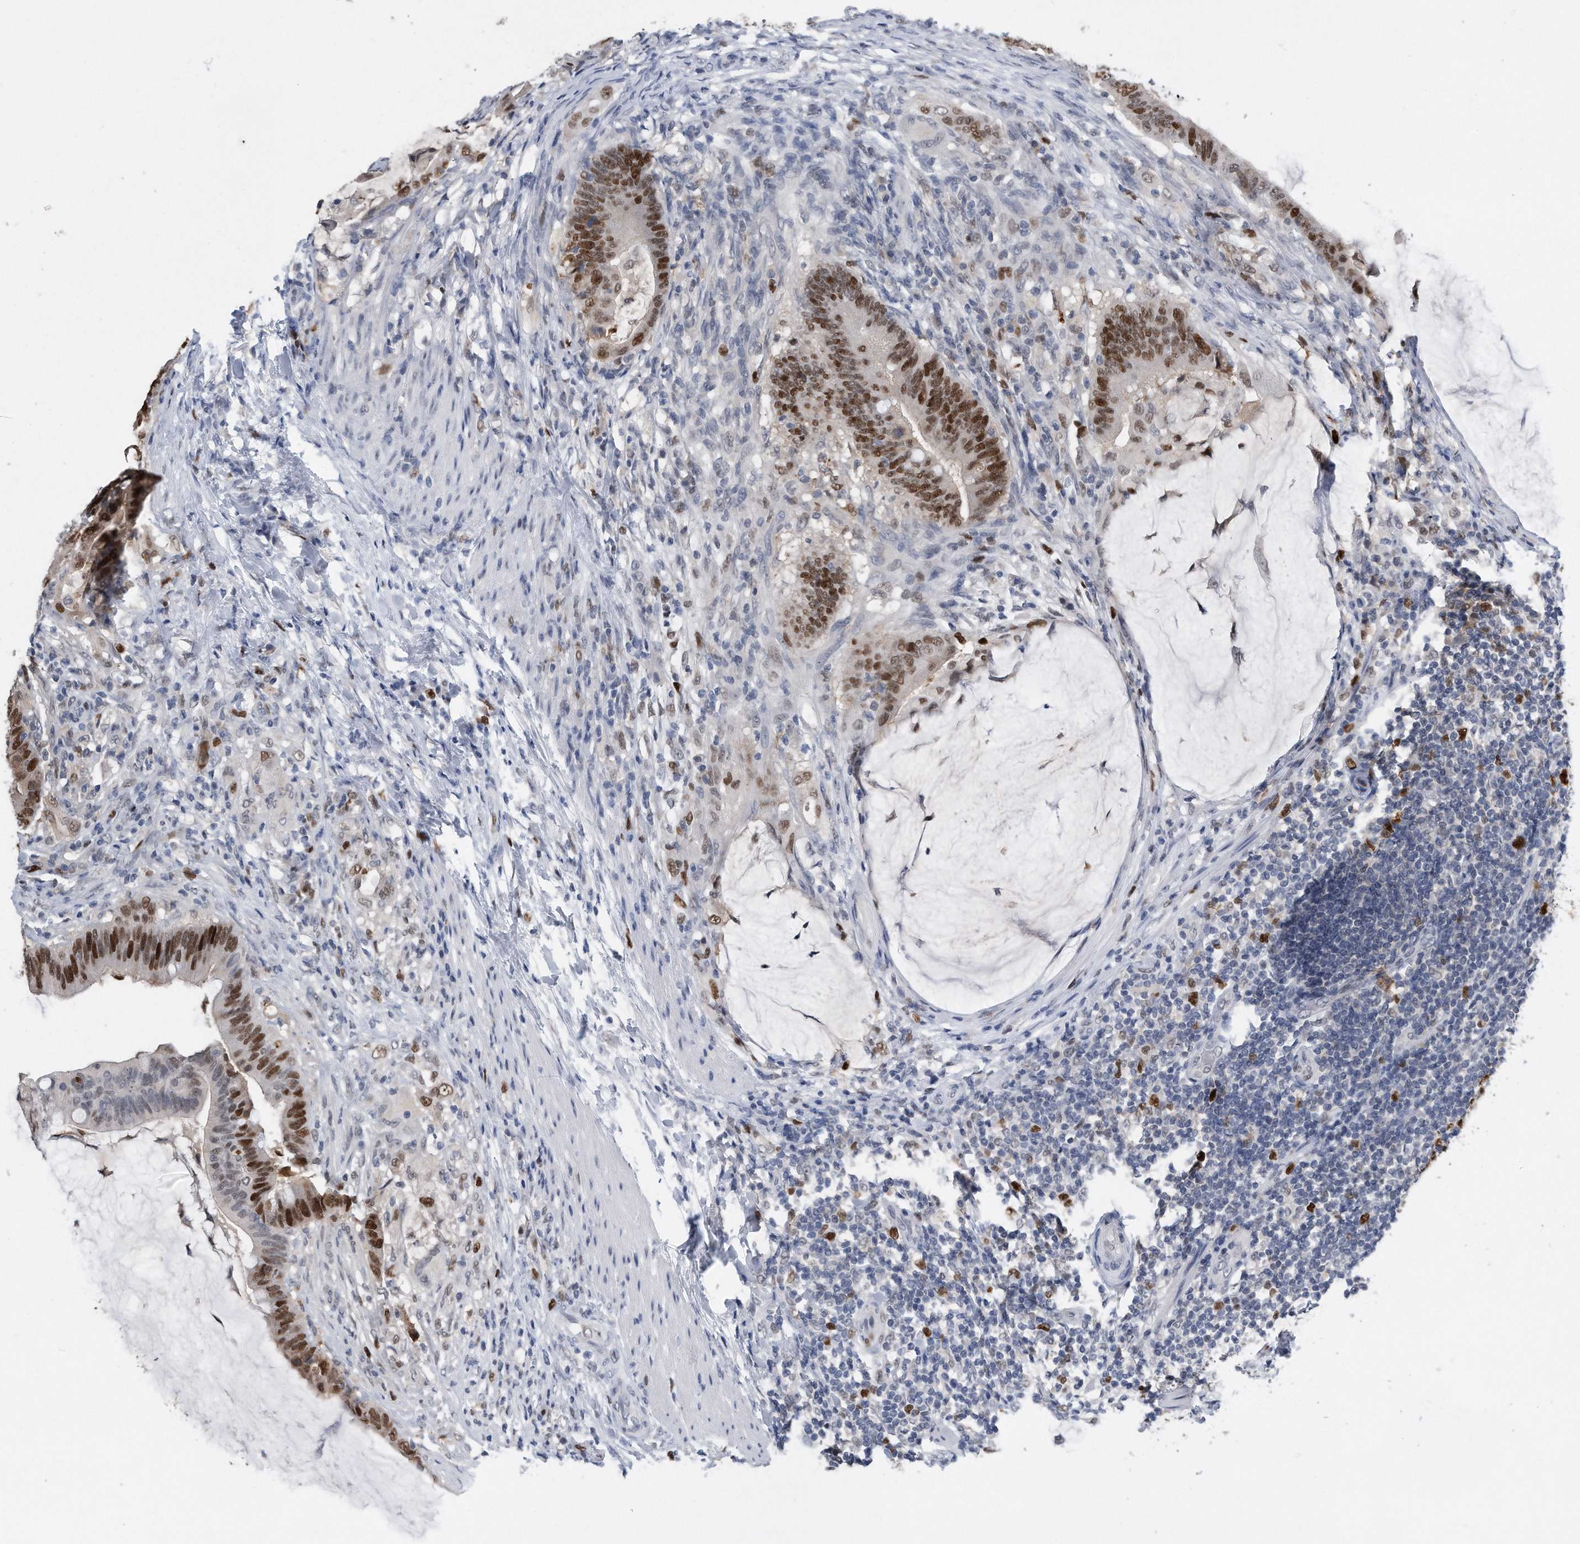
{"staining": {"intensity": "strong", "quantity": ">75%", "location": "nuclear"}, "tissue": "colorectal cancer", "cell_type": "Tumor cells", "image_type": "cancer", "snomed": [{"axis": "morphology", "description": "Adenocarcinoma, NOS"}, {"axis": "topography", "description": "Colon"}], "caption": "High-magnification brightfield microscopy of colorectal cancer (adenocarcinoma) stained with DAB (3,3'-diaminobenzidine) (brown) and counterstained with hematoxylin (blue). tumor cells exhibit strong nuclear staining is present in about>75% of cells. The protein is stained brown, and the nuclei are stained in blue (DAB IHC with brightfield microscopy, high magnification).", "gene": "PCNA", "patient": {"sex": "female", "age": 66}}